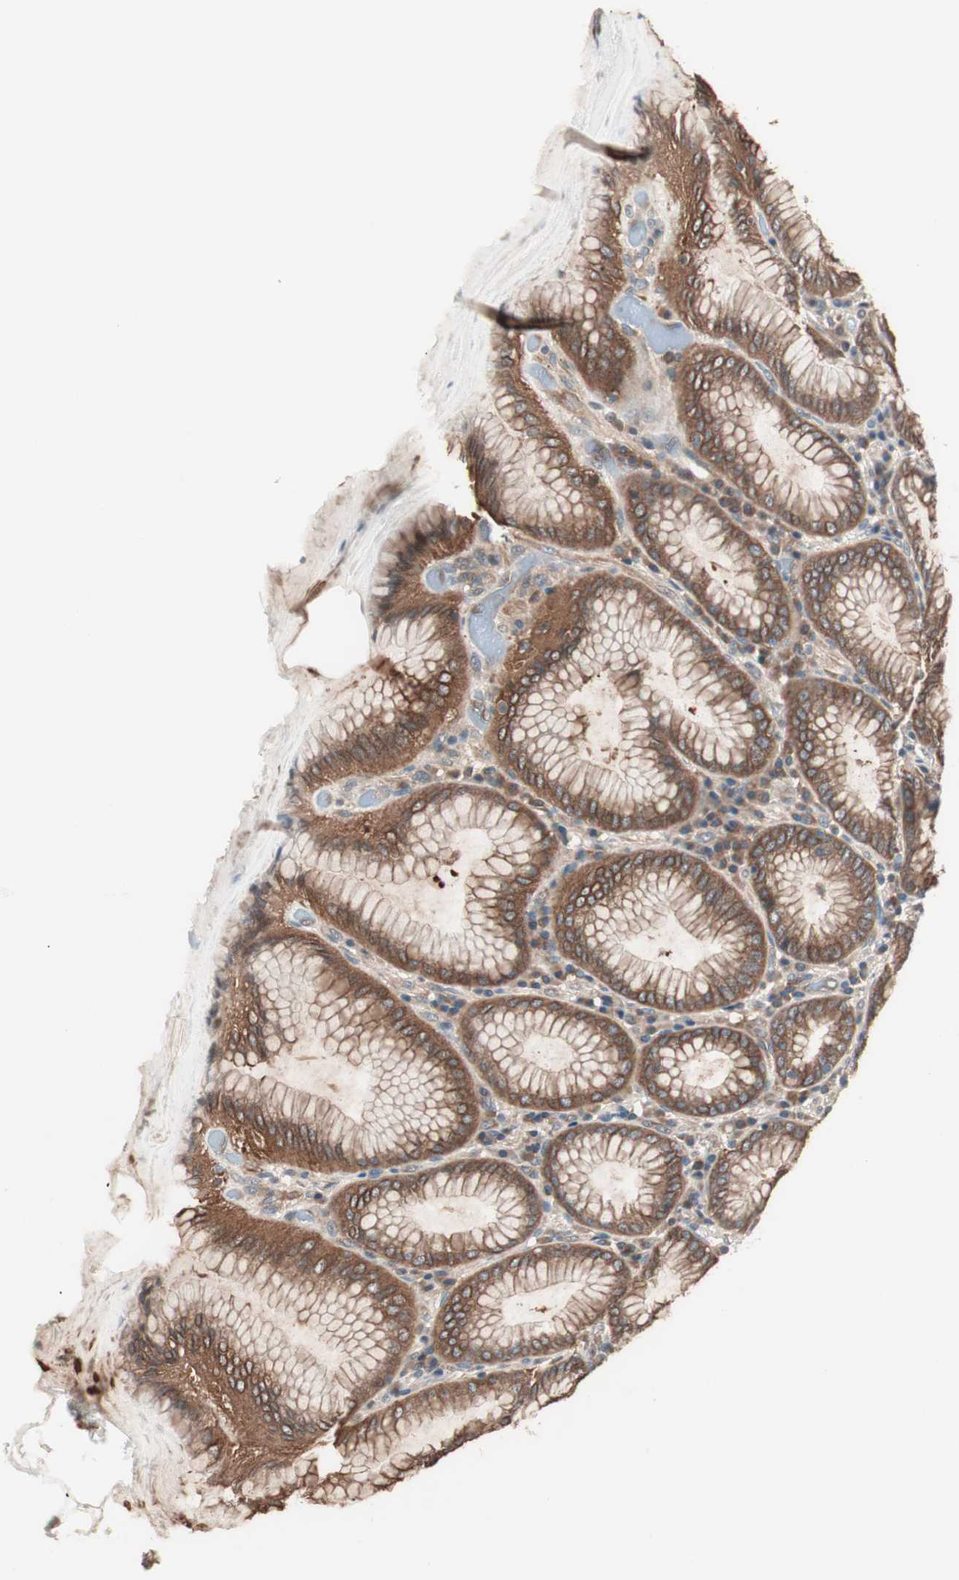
{"staining": {"intensity": "strong", "quantity": ">75%", "location": "cytoplasmic/membranous"}, "tissue": "stomach", "cell_type": "Glandular cells", "image_type": "normal", "snomed": [{"axis": "morphology", "description": "Normal tissue, NOS"}, {"axis": "topography", "description": "Stomach, lower"}], "caption": "A brown stain highlights strong cytoplasmic/membranous positivity of a protein in glandular cells of unremarkable stomach. (brown staining indicates protein expression, while blue staining denotes nuclei).", "gene": "TSG101", "patient": {"sex": "female", "age": 76}}